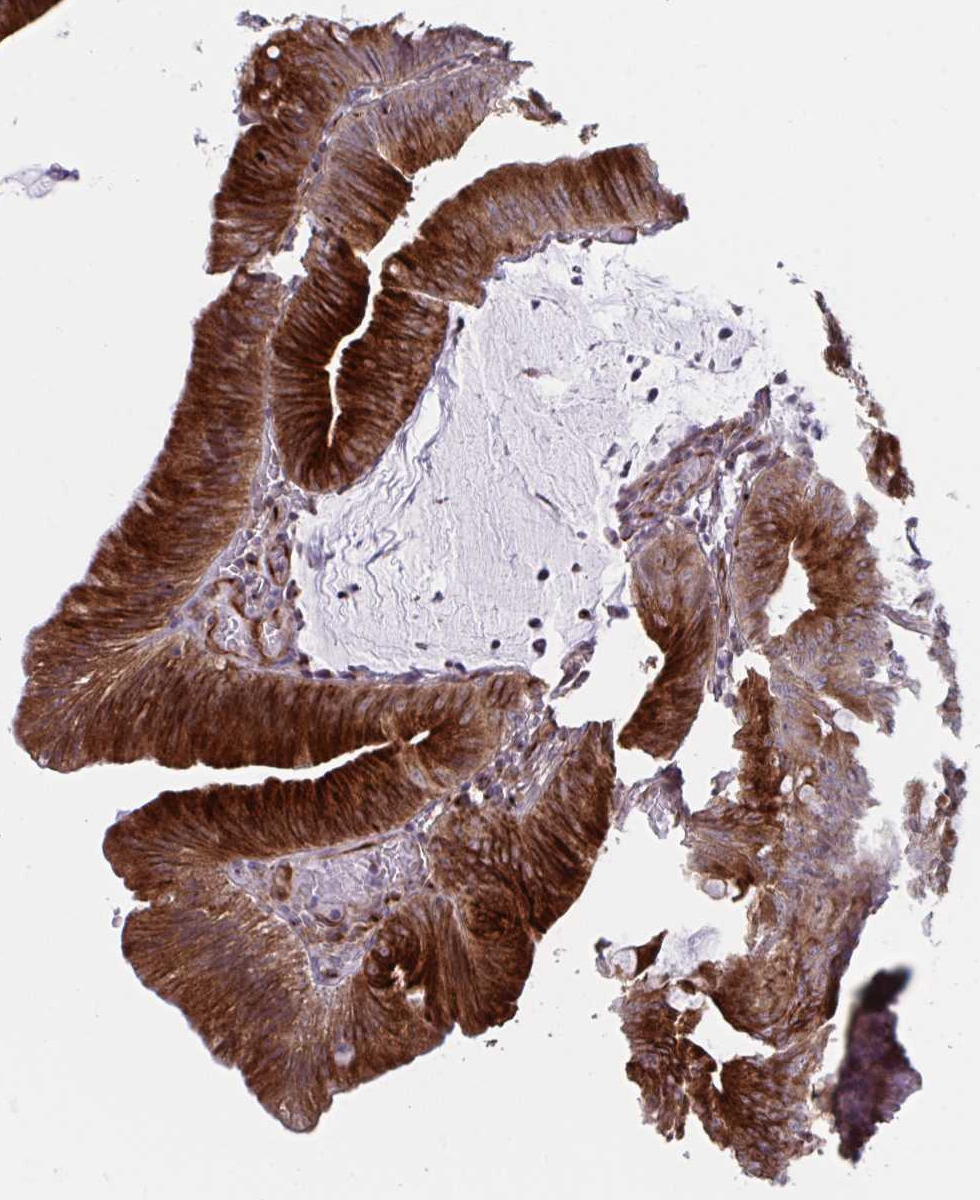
{"staining": {"intensity": "strong", "quantity": ">75%", "location": "cytoplasmic/membranous"}, "tissue": "colorectal cancer", "cell_type": "Tumor cells", "image_type": "cancer", "snomed": [{"axis": "morphology", "description": "Adenocarcinoma, NOS"}, {"axis": "topography", "description": "Colon"}], "caption": "Immunohistochemical staining of colorectal cancer shows strong cytoplasmic/membranous protein expression in about >75% of tumor cells.", "gene": "TNFSF10", "patient": {"sex": "male", "age": 84}}